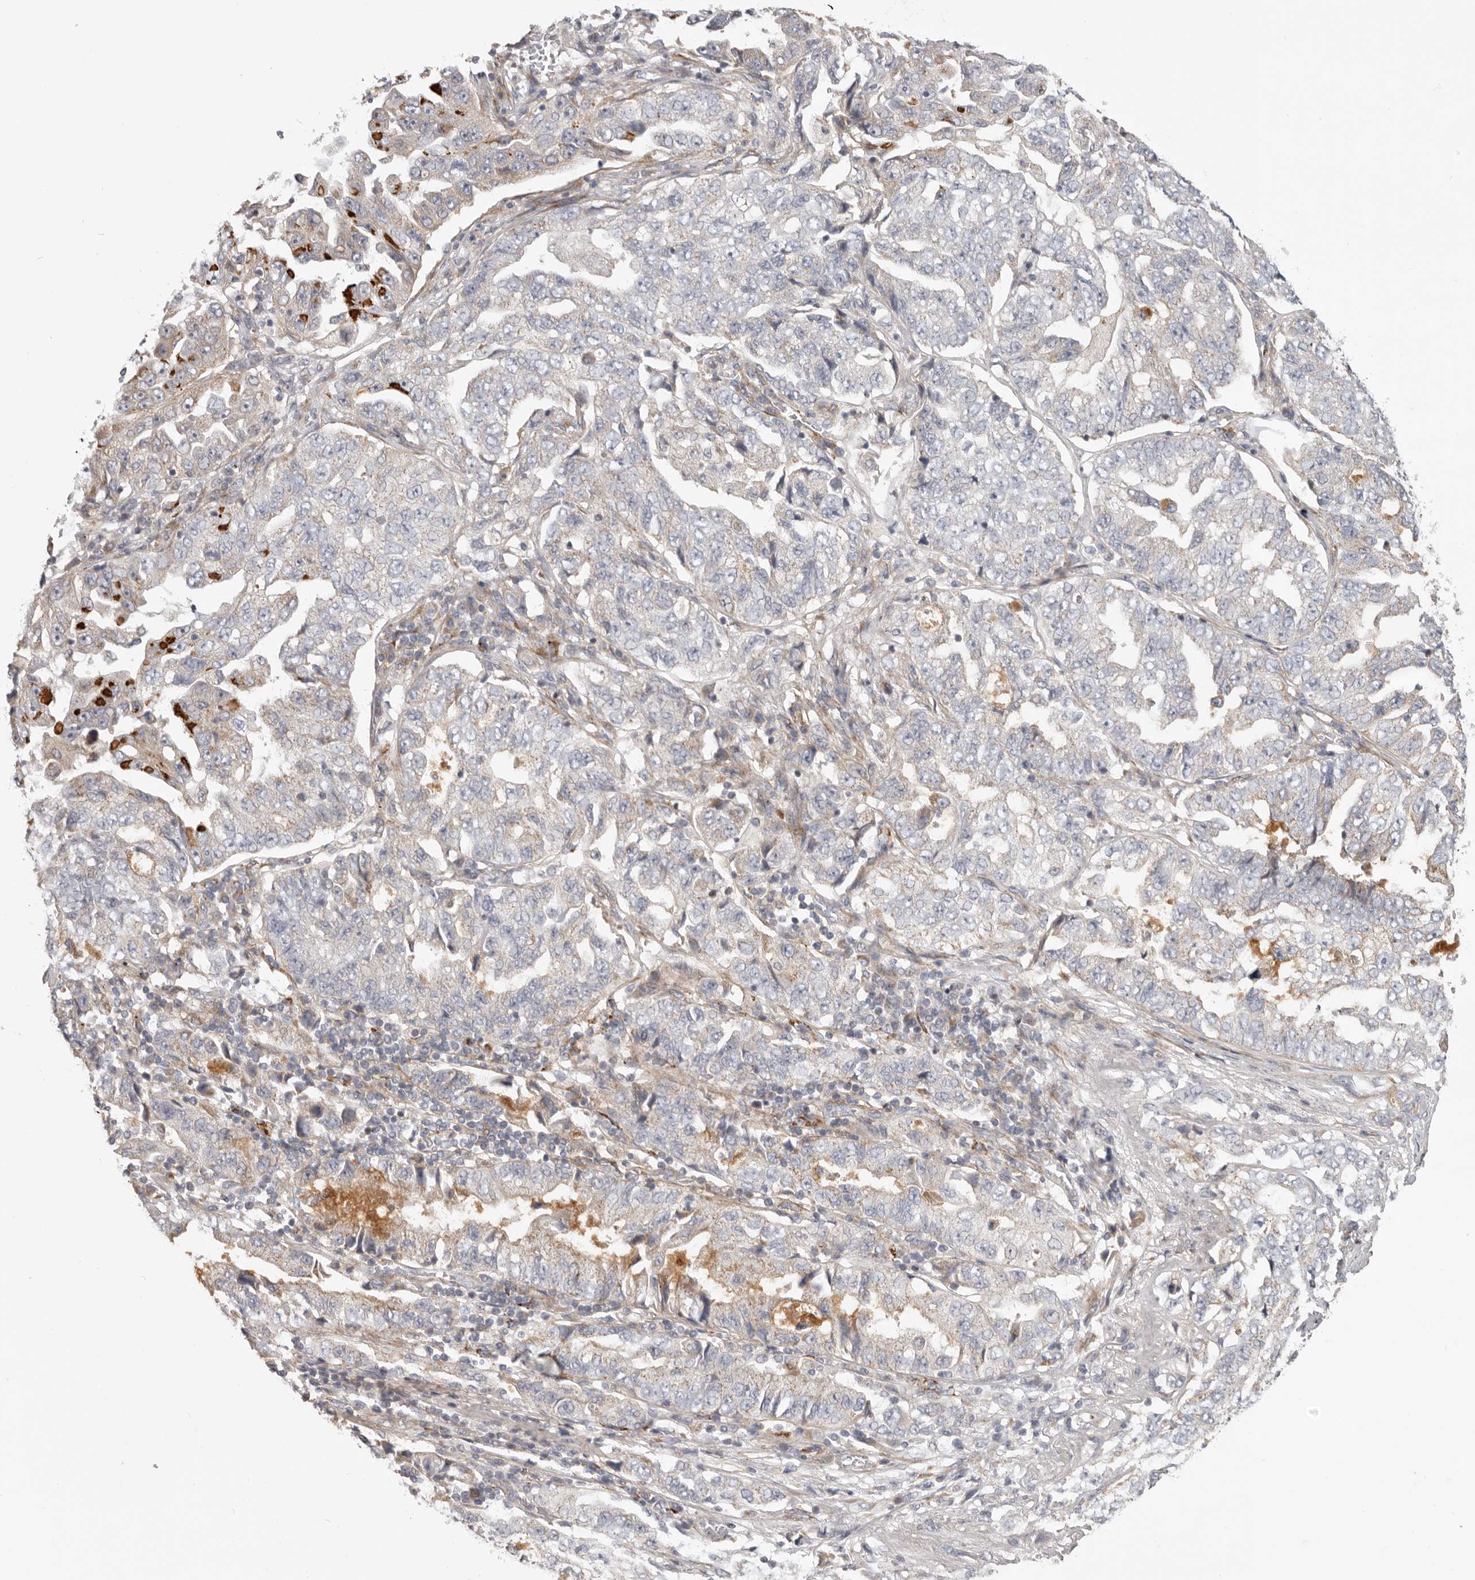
{"staining": {"intensity": "negative", "quantity": "none", "location": "none"}, "tissue": "lung cancer", "cell_type": "Tumor cells", "image_type": "cancer", "snomed": [{"axis": "morphology", "description": "Adenocarcinoma, NOS"}, {"axis": "topography", "description": "Lung"}], "caption": "Tumor cells are negative for brown protein staining in adenocarcinoma (lung).", "gene": "MRPS10", "patient": {"sex": "female", "age": 51}}